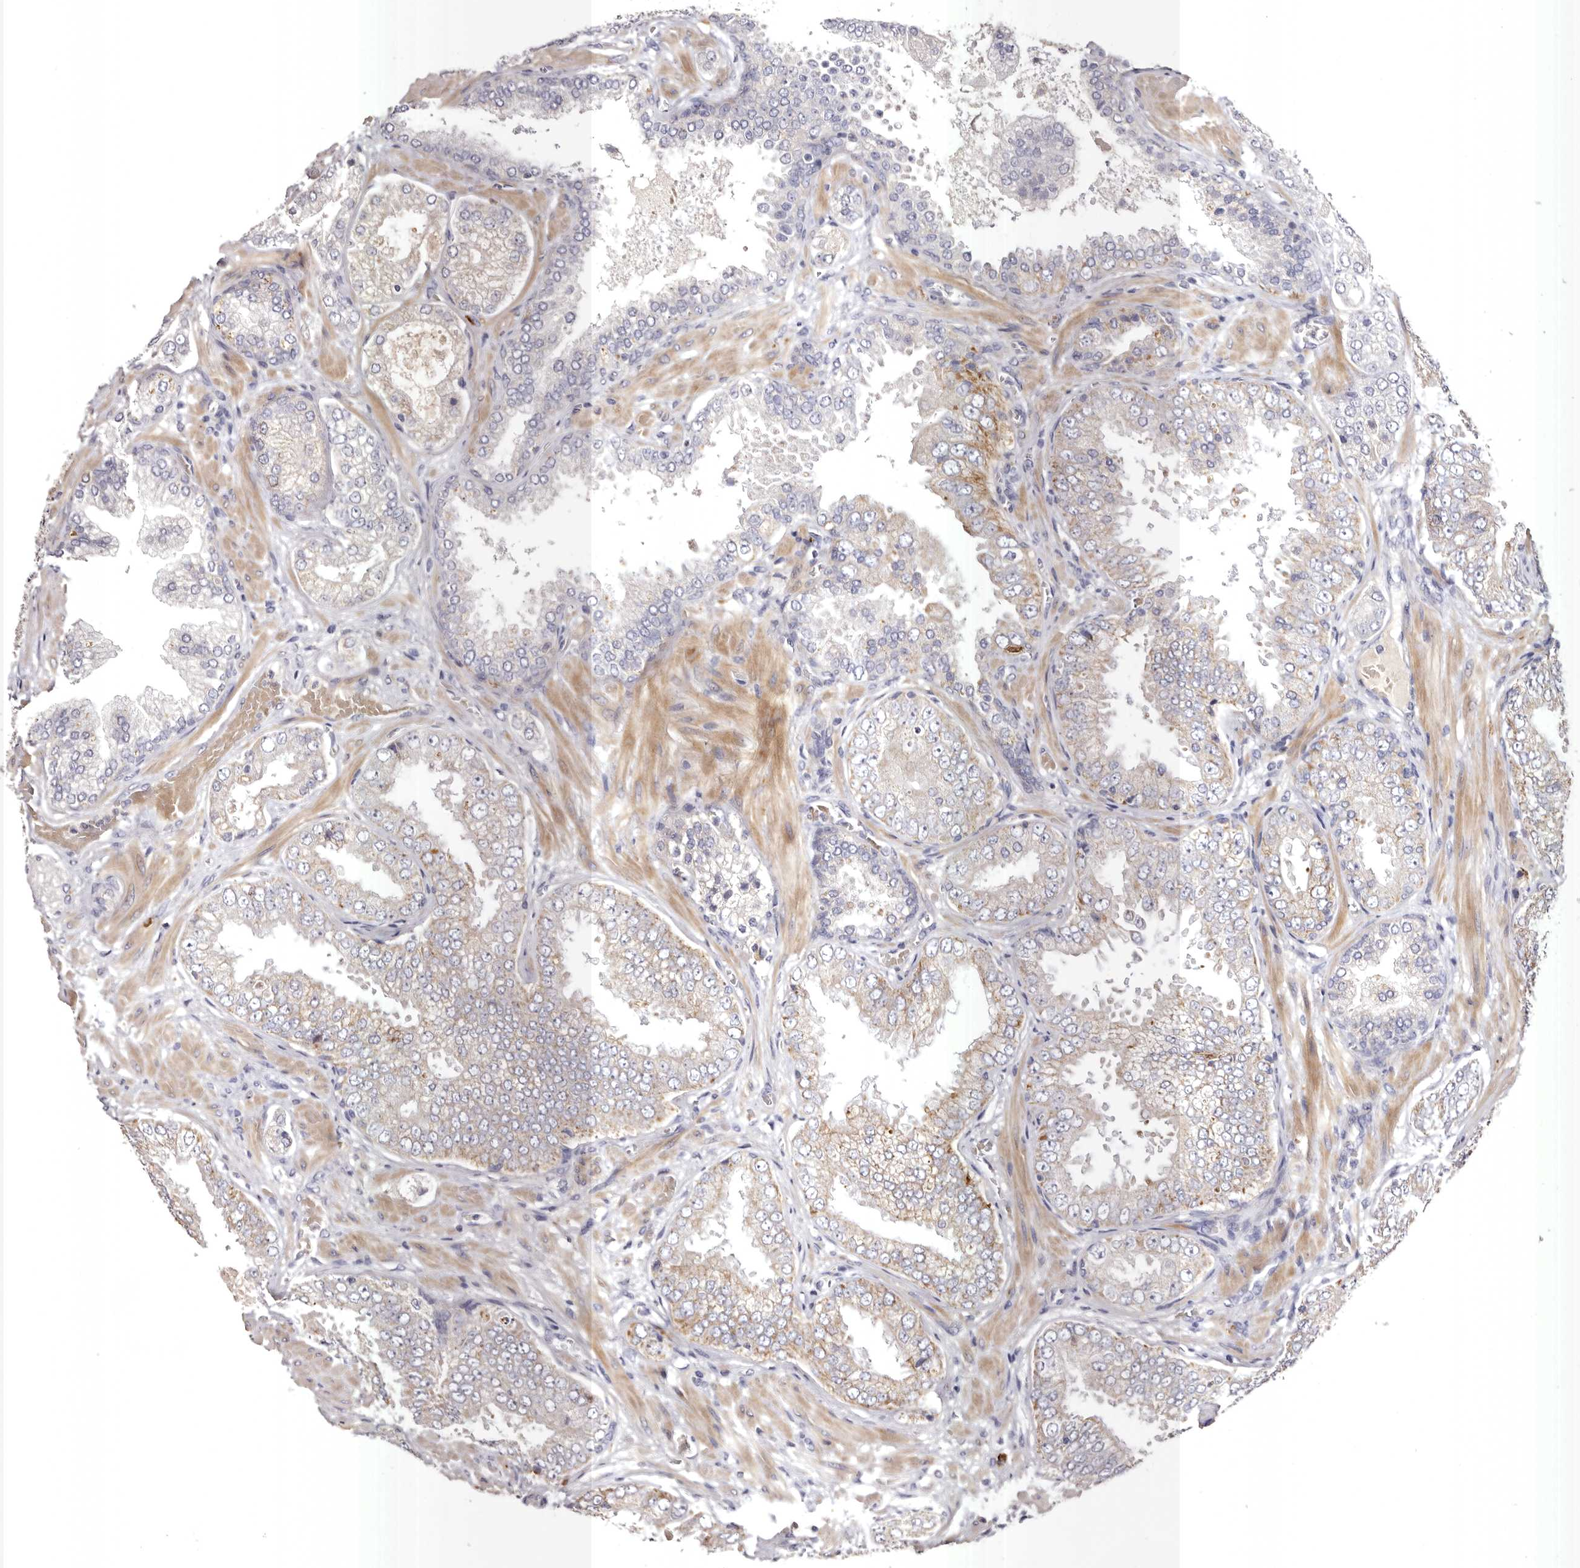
{"staining": {"intensity": "moderate", "quantity": "<25%", "location": "cytoplasmic/membranous"}, "tissue": "prostate cancer", "cell_type": "Tumor cells", "image_type": "cancer", "snomed": [{"axis": "morphology", "description": "Adenocarcinoma, High grade"}, {"axis": "topography", "description": "Prostate"}], "caption": "This histopathology image reveals high-grade adenocarcinoma (prostate) stained with immunohistochemistry to label a protein in brown. The cytoplasmic/membranous of tumor cells show moderate positivity for the protein. Nuclei are counter-stained blue.", "gene": "S1PR5", "patient": {"sex": "male", "age": 58}}